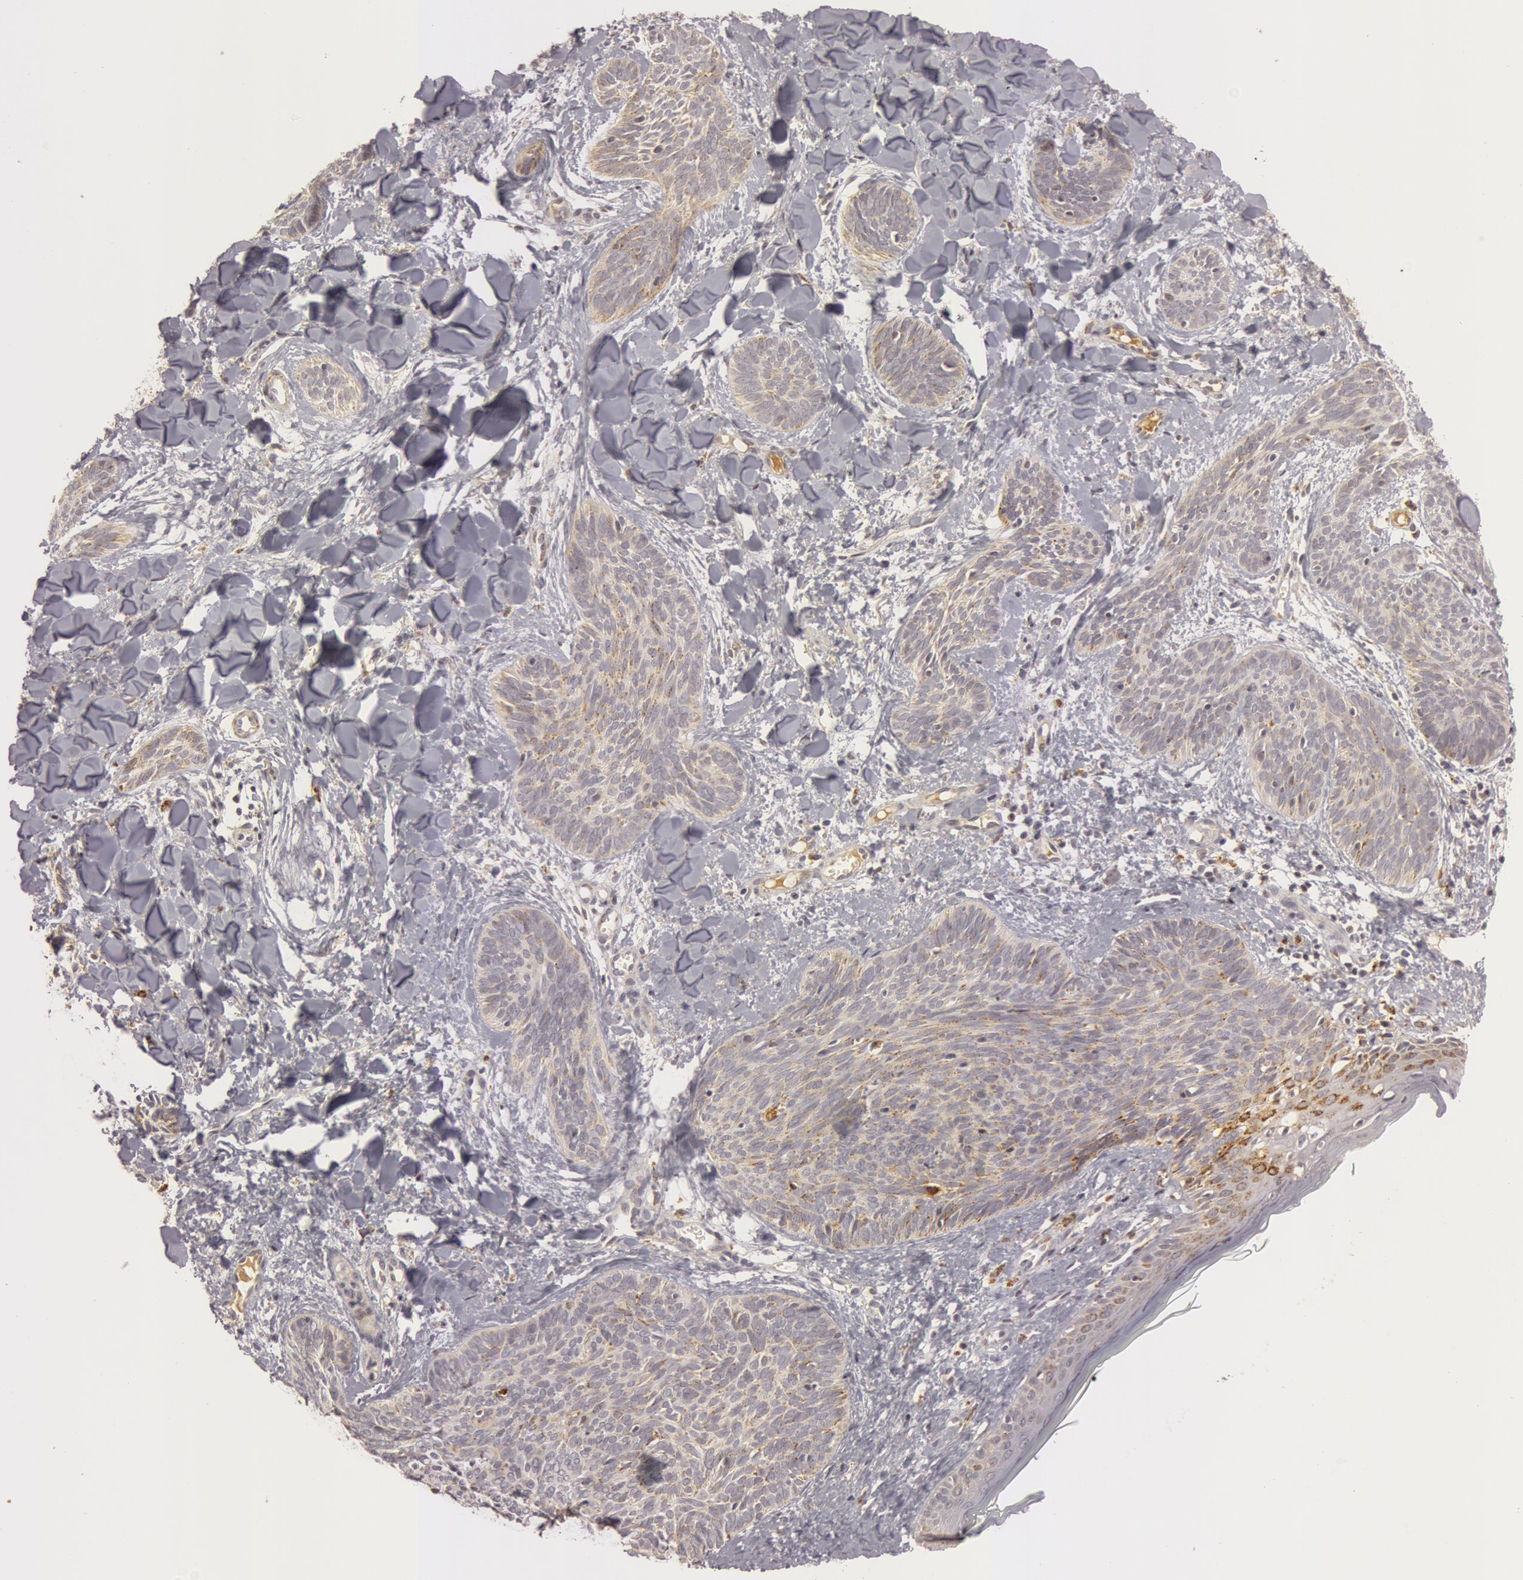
{"staining": {"intensity": "weak", "quantity": ">75%", "location": "cytoplasmic/membranous"}, "tissue": "skin cancer", "cell_type": "Tumor cells", "image_type": "cancer", "snomed": [{"axis": "morphology", "description": "Basal cell carcinoma"}, {"axis": "topography", "description": "Skin"}], "caption": "This is a histology image of immunohistochemistry staining of skin basal cell carcinoma, which shows weak expression in the cytoplasmic/membranous of tumor cells.", "gene": "C7", "patient": {"sex": "female", "age": 81}}